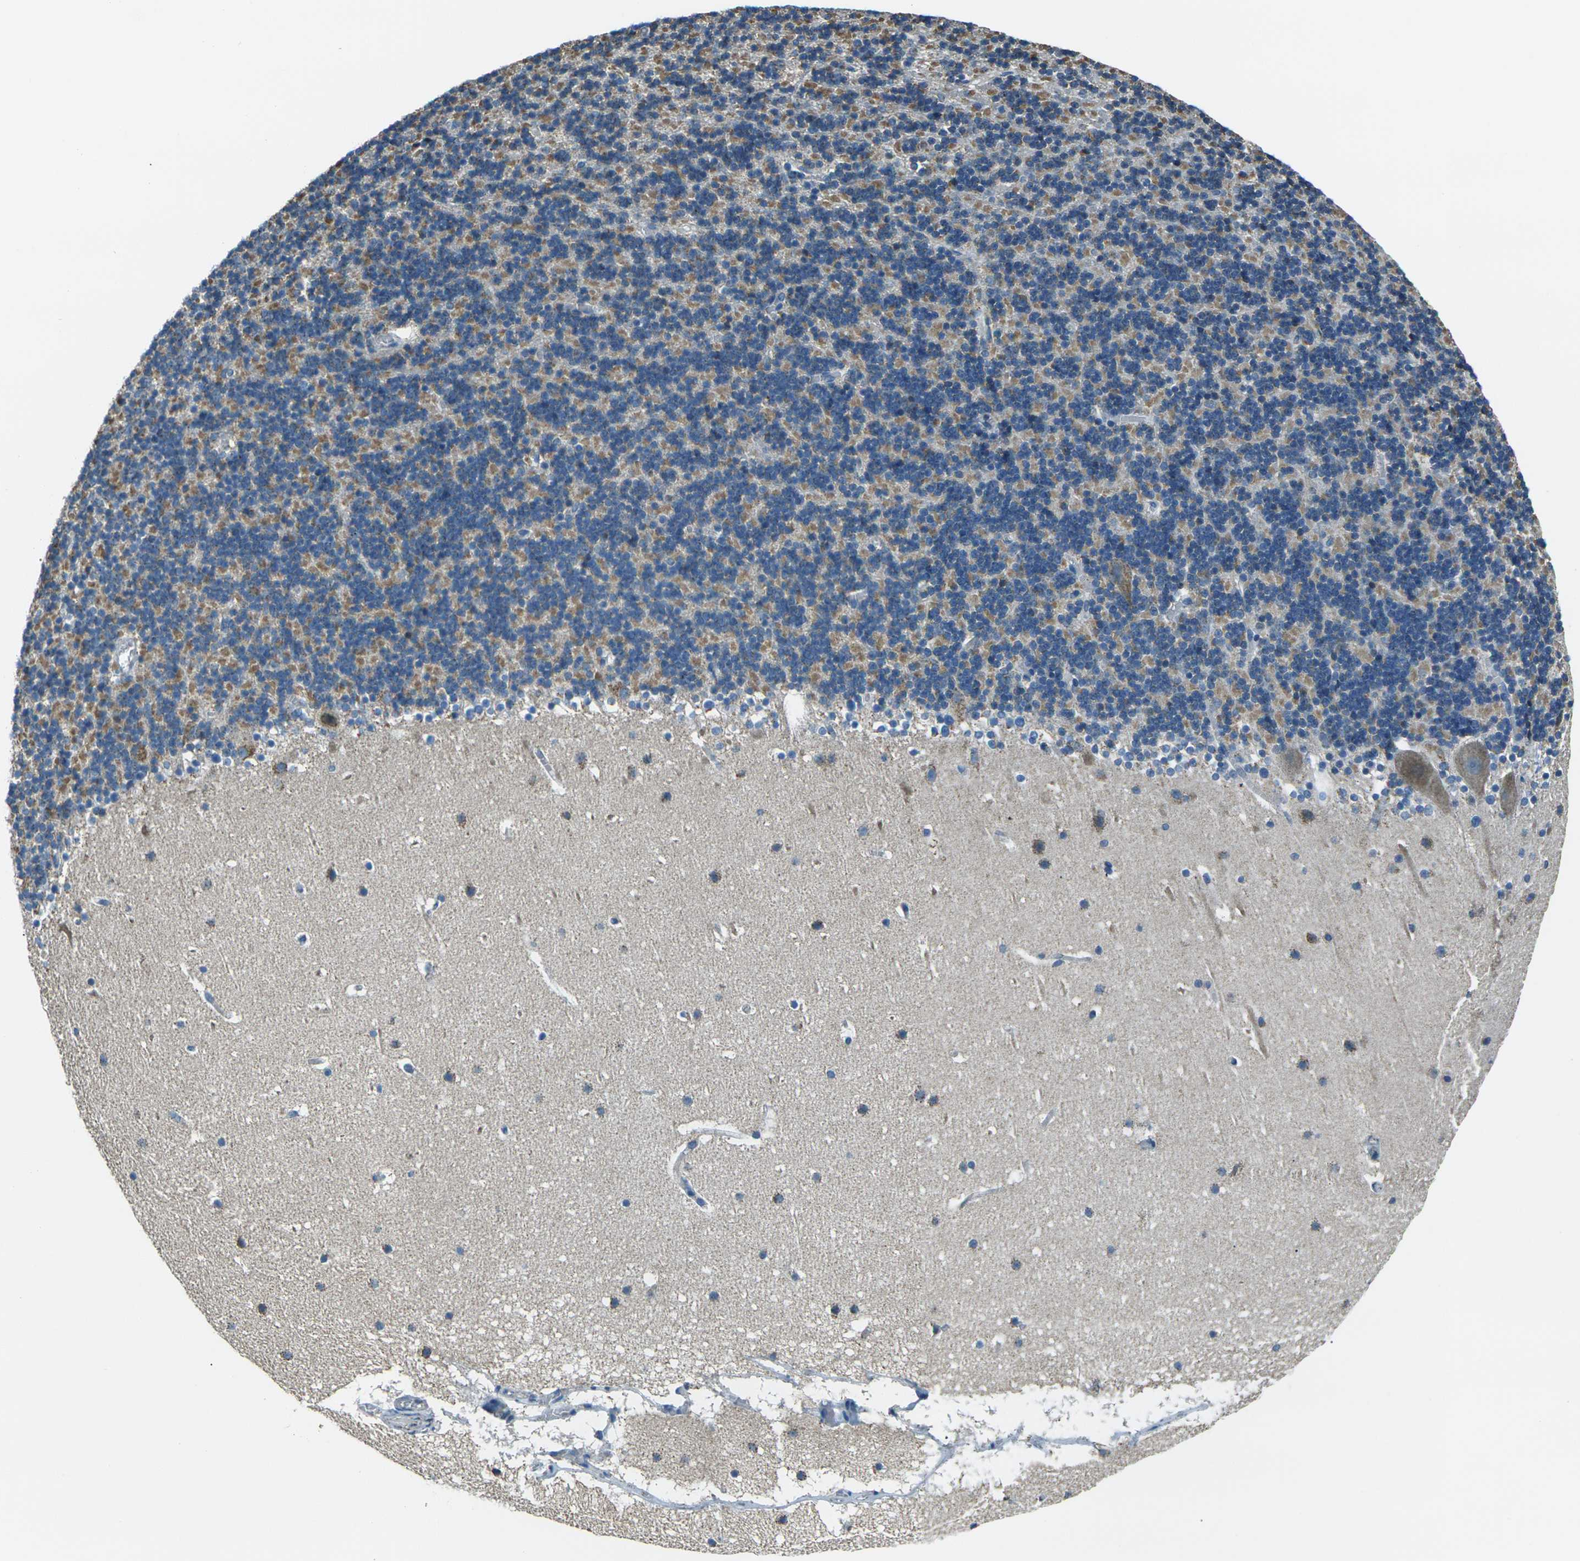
{"staining": {"intensity": "moderate", "quantity": "25%-75%", "location": "cytoplasmic/membranous"}, "tissue": "cerebellum", "cell_type": "Cells in granular layer", "image_type": "normal", "snomed": [{"axis": "morphology", "description": "Normal tissue, NOS"}, {"axis": "topography", "description": "Cerebellum"}], "caption": "Protein staining by immunohistochemistry (IHC) demonstrates moderate cytoplasmic/membranous expression in approximately 25%-75% of cells in granular layer in unremarkable cerebellum. (Brightfield microscopy of DAB IHC at high magnification).", "gene": "IRF3", "patient": {"sex": "male", "age": 45}}